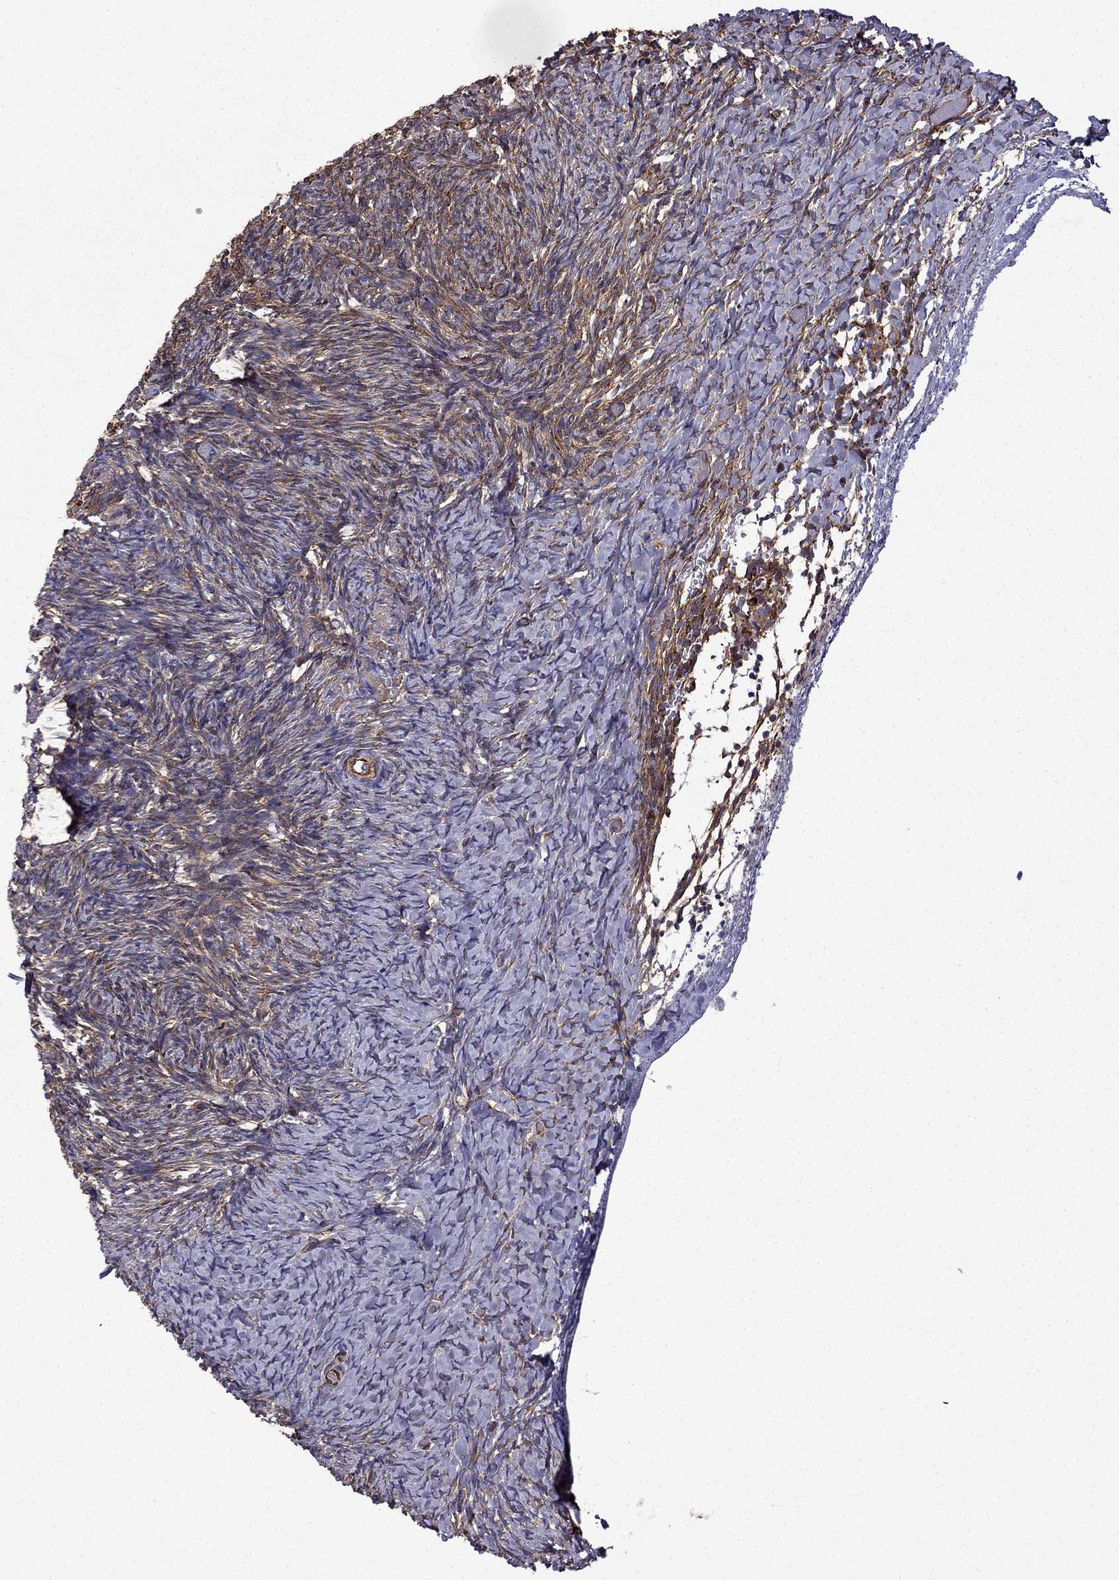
{"staining": {"intensity": "strong", "quantity": ">75%", "location": "cytoplasmic/membranous"}, "tissue": "ovary", "cell_type": "Follicle cells", "image_type": "normal", "snomed": [{"axis": "morphology", "description": "Normal tissue, NOS"}, {"axis": "topography", "description": "Ovary"}], "caption": "Ovary stained for a protein (brown) exhibits strong cytoplasmic/membranous positive positivity in about >75% of follicle cells.", "gene": "MAP4", "patient": {"sex": "female", "age": 39}}